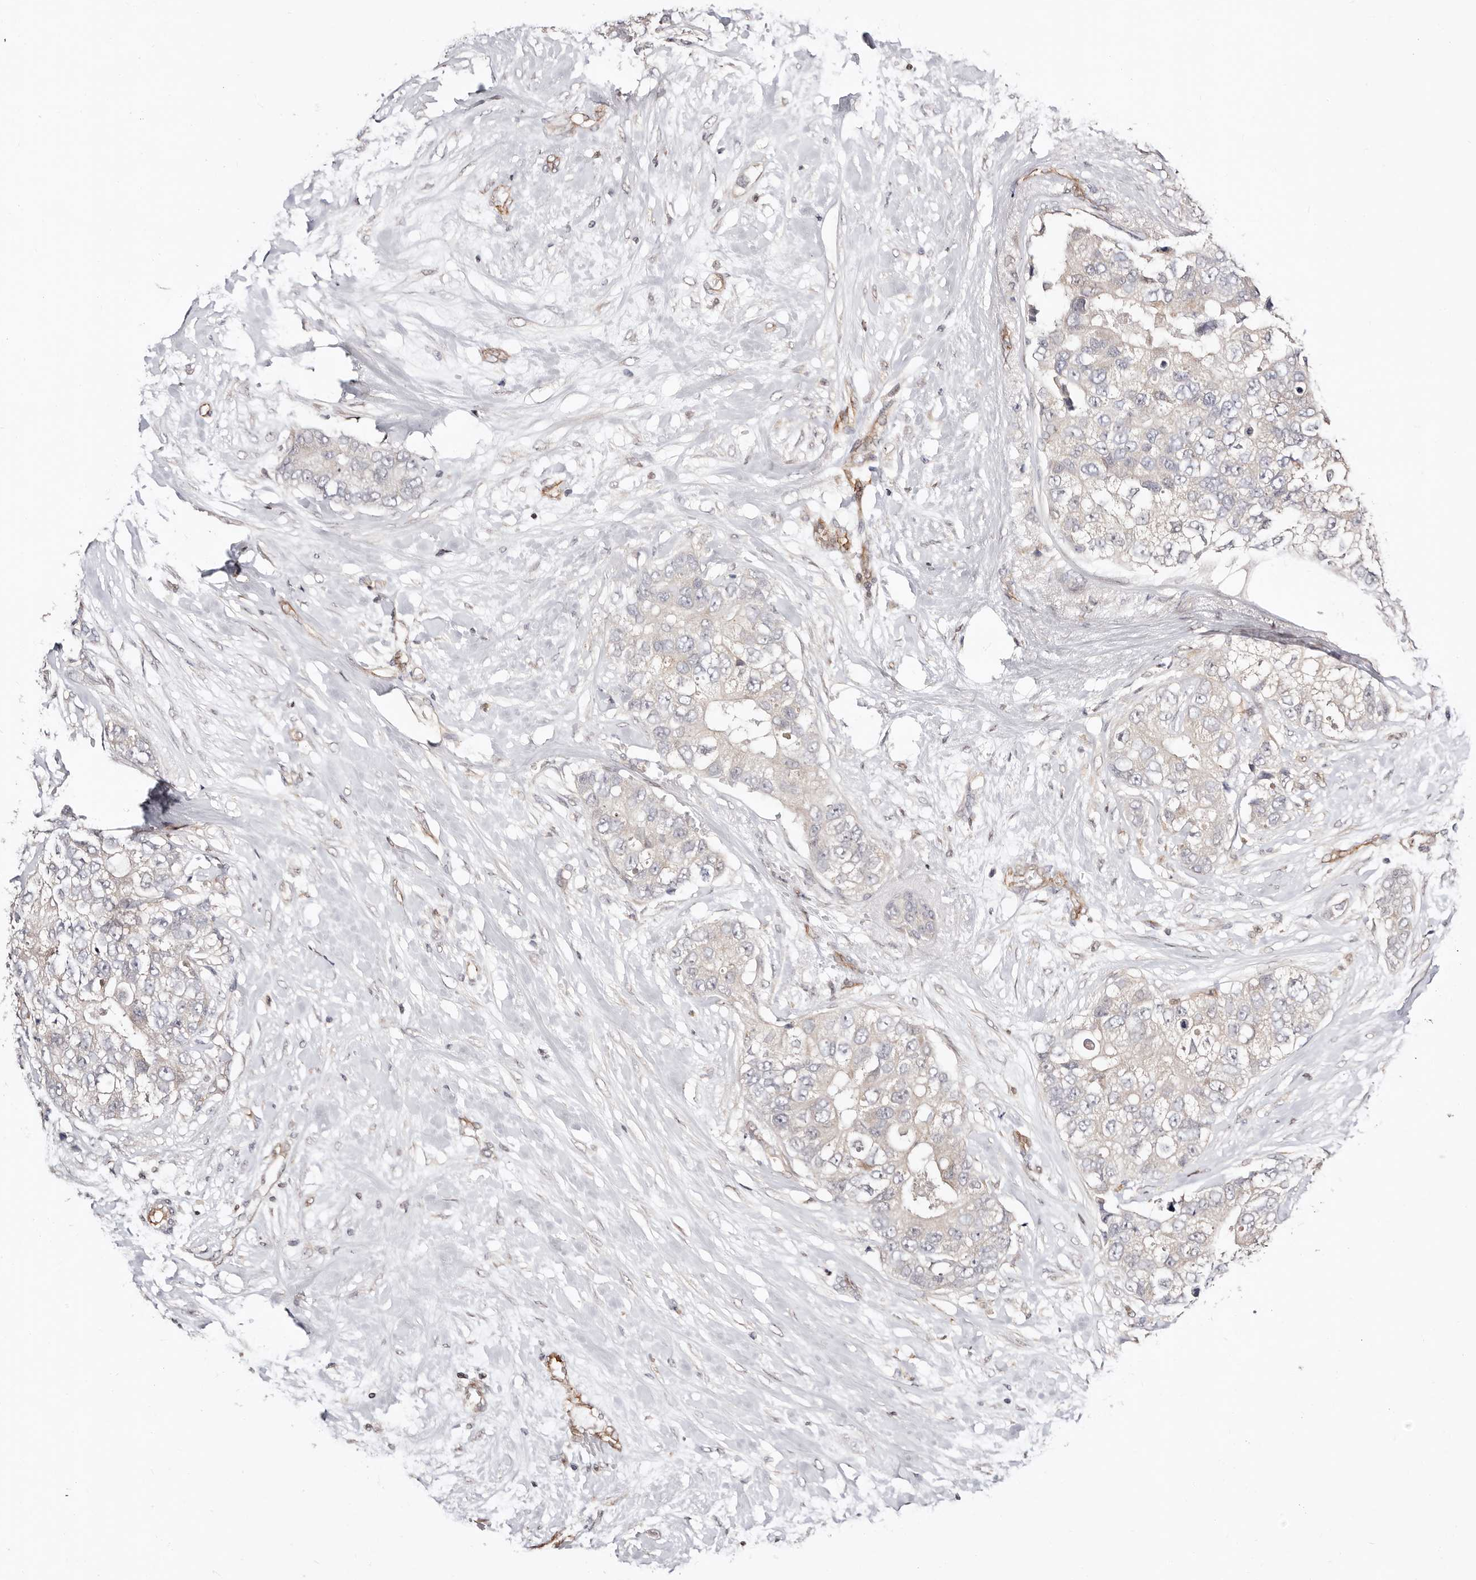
{"staining": {"intensity": "negative", "quantity": "none", "location": "none"}, "tissue": "breast cancer", "cell_type": "Tumor cells", "image_type": "cancer", "snomed": [{"axis": "morphology", "description": "Duct carcinoma"}, {"axis": "topography", "description": "Breast"}], "caption": "Human breast cancer stained for a protein using IHC shows no expression in tumor cells.", "gene": "STAT5A", "patient": {"sex": "female", "age": 62}}